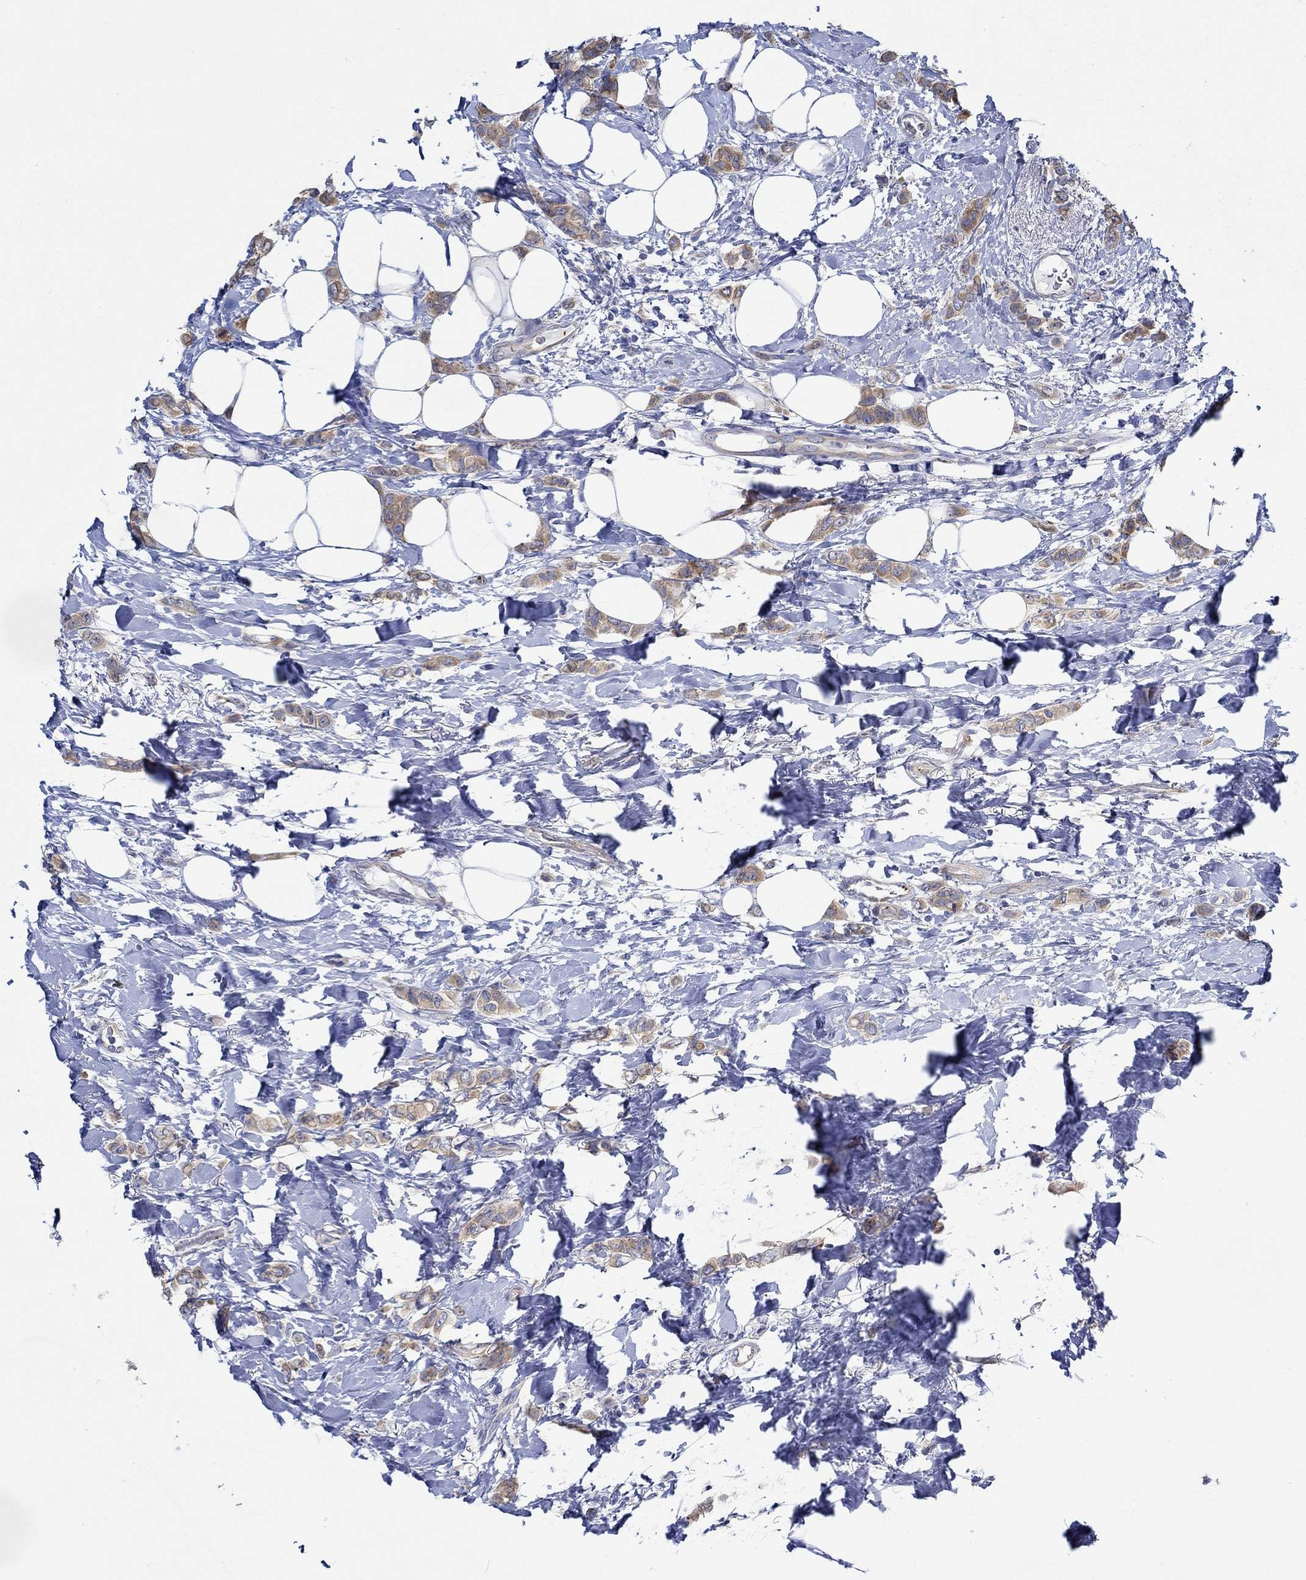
{"staining": {"intensity": "moderate", "quantity": "25%-75%", "location": "cytoplasmic/membranous"}, "tissue": "breast cancer", "cell_type": "Tumor cells", "image_type": "cancer", "snomed": [{"axis": "morphology", "description": "Lobular carcinoma"}, {"axis": "topography", "description": "Breast"}], "caption": "Immunohistochemistry of human lobular carcinoma (breast) exhibits medium levels of moderate cytoplasmic/membranous positivity in approximately 25%-75% of tumor cells.", "gene": "SLC27A3", "patient": {"sex": "female", "age": 66}}